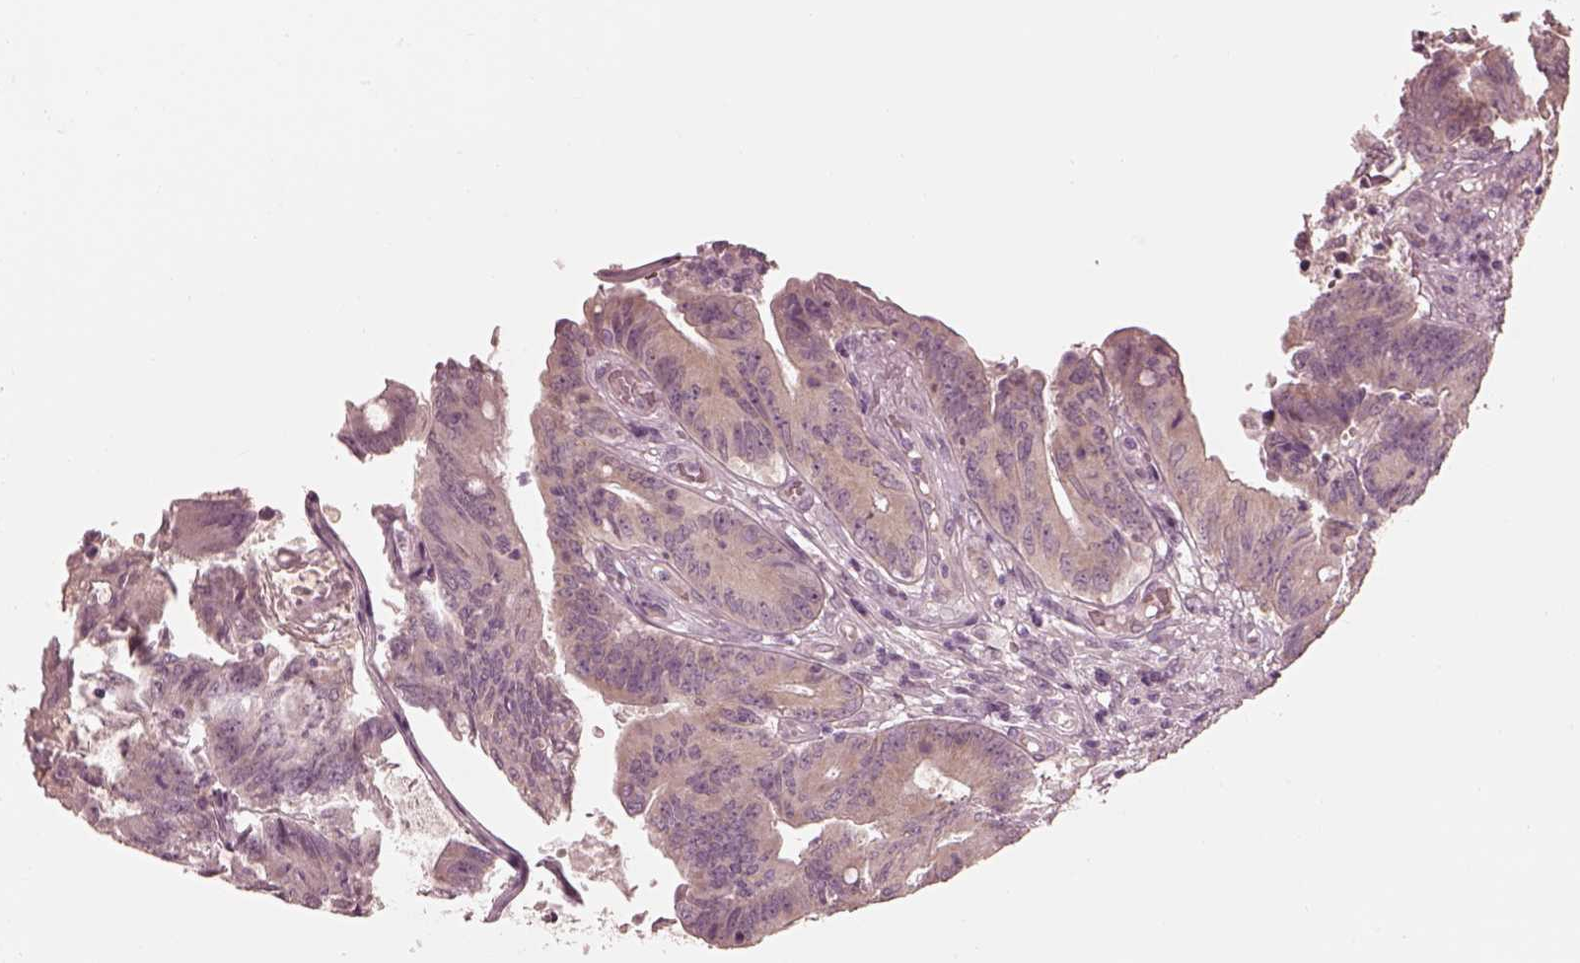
{"staining": {"intensity": "weak", "quantity": "25%-75%", "location": "cytoplasmic/membranous"}, "tissue": "colorectal cancer", "cell_type": "Tumor cells", "image_type": "cancer", "snomed": [{"axis": "morphology", "description": "Adenocarcinoma, NOS"}, {"axis": "topography", "description": "Colon"}], "caption": "Colorectal cancer tissue shows weak cytoplasmic/membranous expression in about 25%-75% of tumor cells, visualized by immunohistochemistry.", "gene": "IQCB1", "patient": {"sex": "female", "age": 70}}